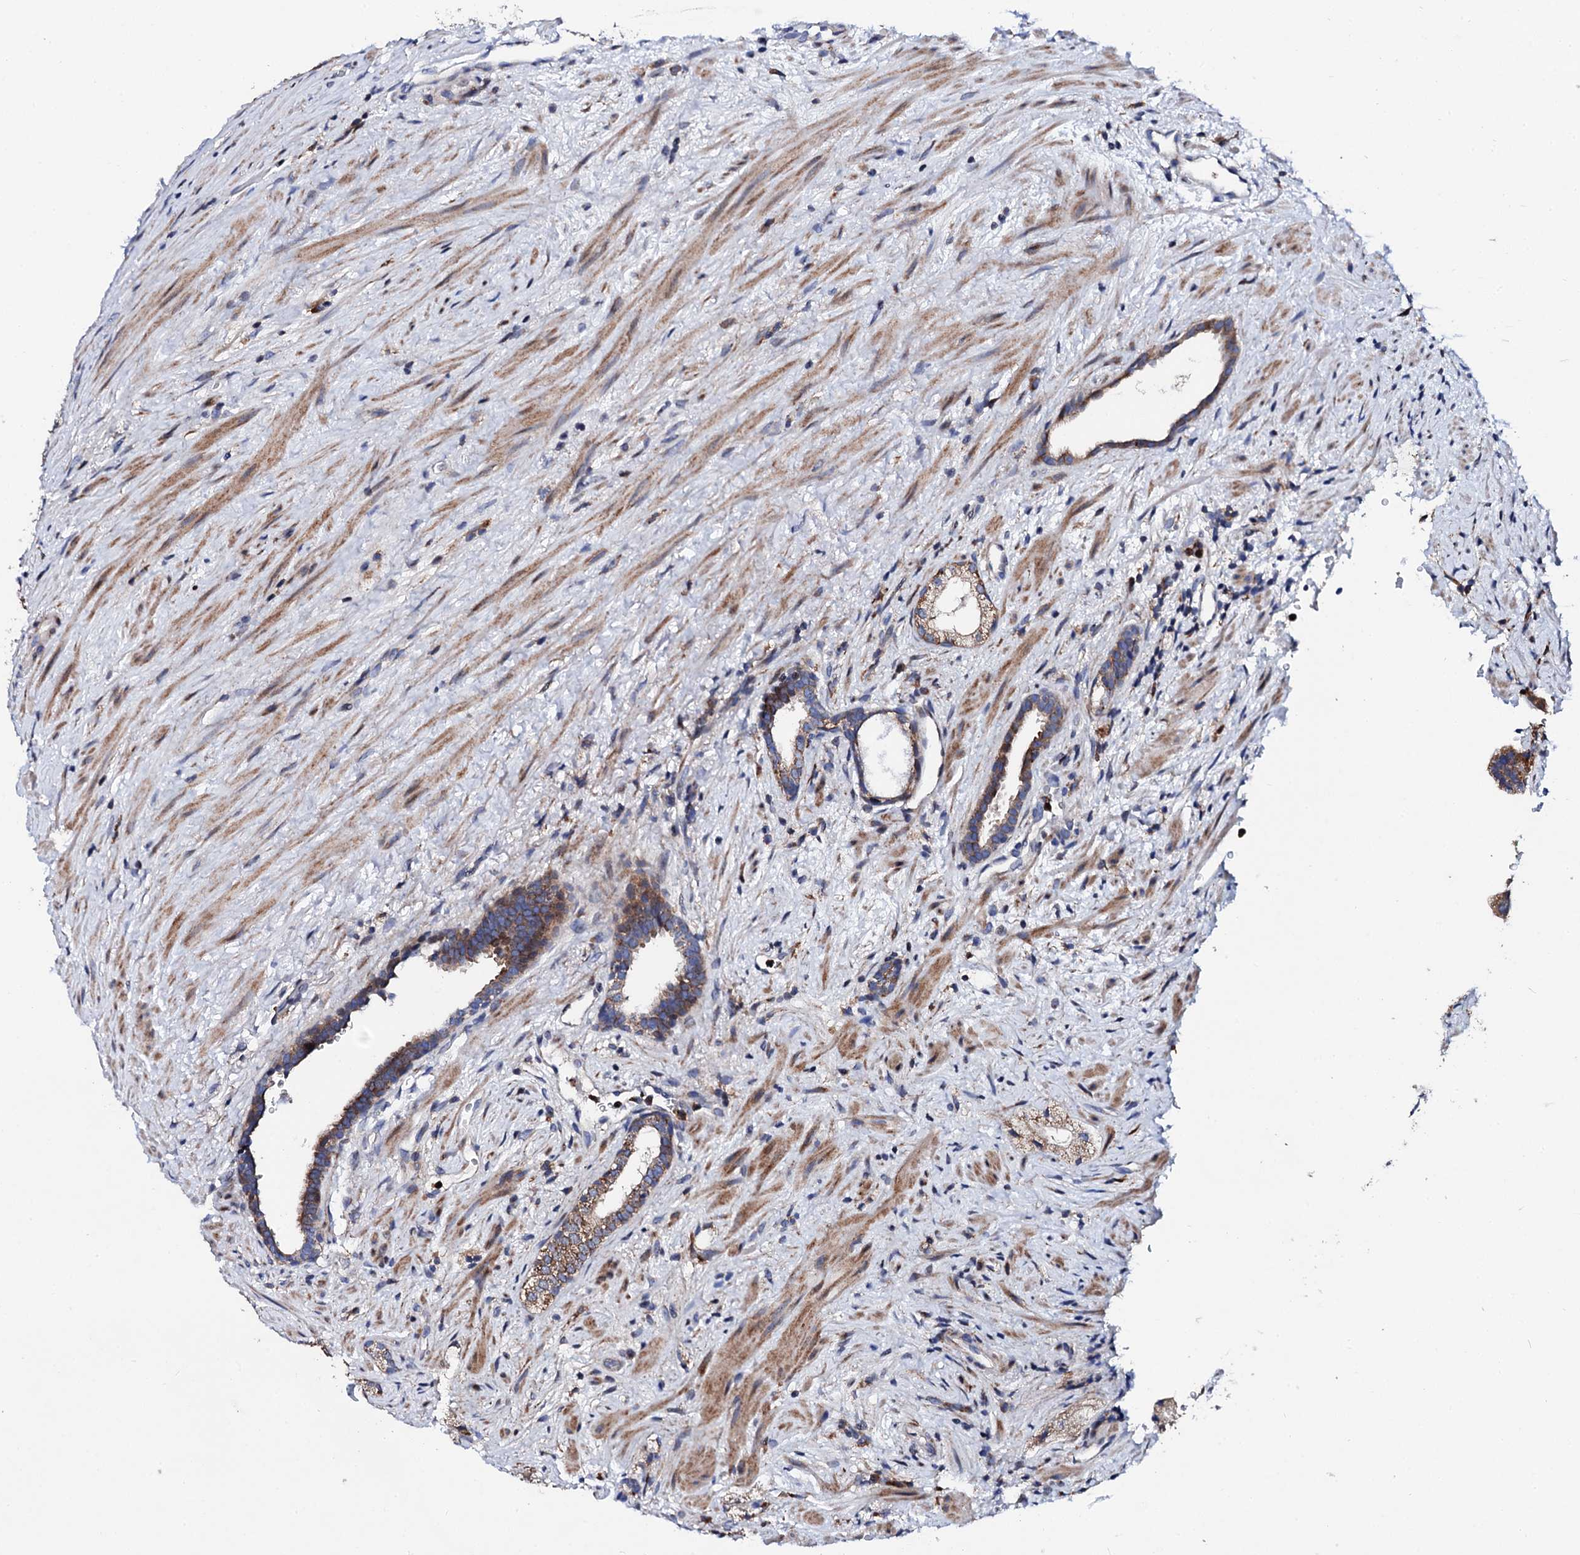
{"staining": {"intensity": "moderate", "quantity": ">75%", "location": "cytoplasmic/membranous"}, "tissue": "prostate cancer", "cell_type": "Tumor cells", "image_type": "cancer", "snomed": [{"axis": "morphology", "description": "Adenocarcinoma, High grade"}, {"axis": "topography", "description": "Prostate"}], "caption": "This photomicrograph exhibits IHC staining of human prostate cancer, with medium moderate cytoplasmic/membranous staining in about >75% of tumor cells.", "gene": "TCIRG1", "patient": {"sex": "male", "age": 64}}